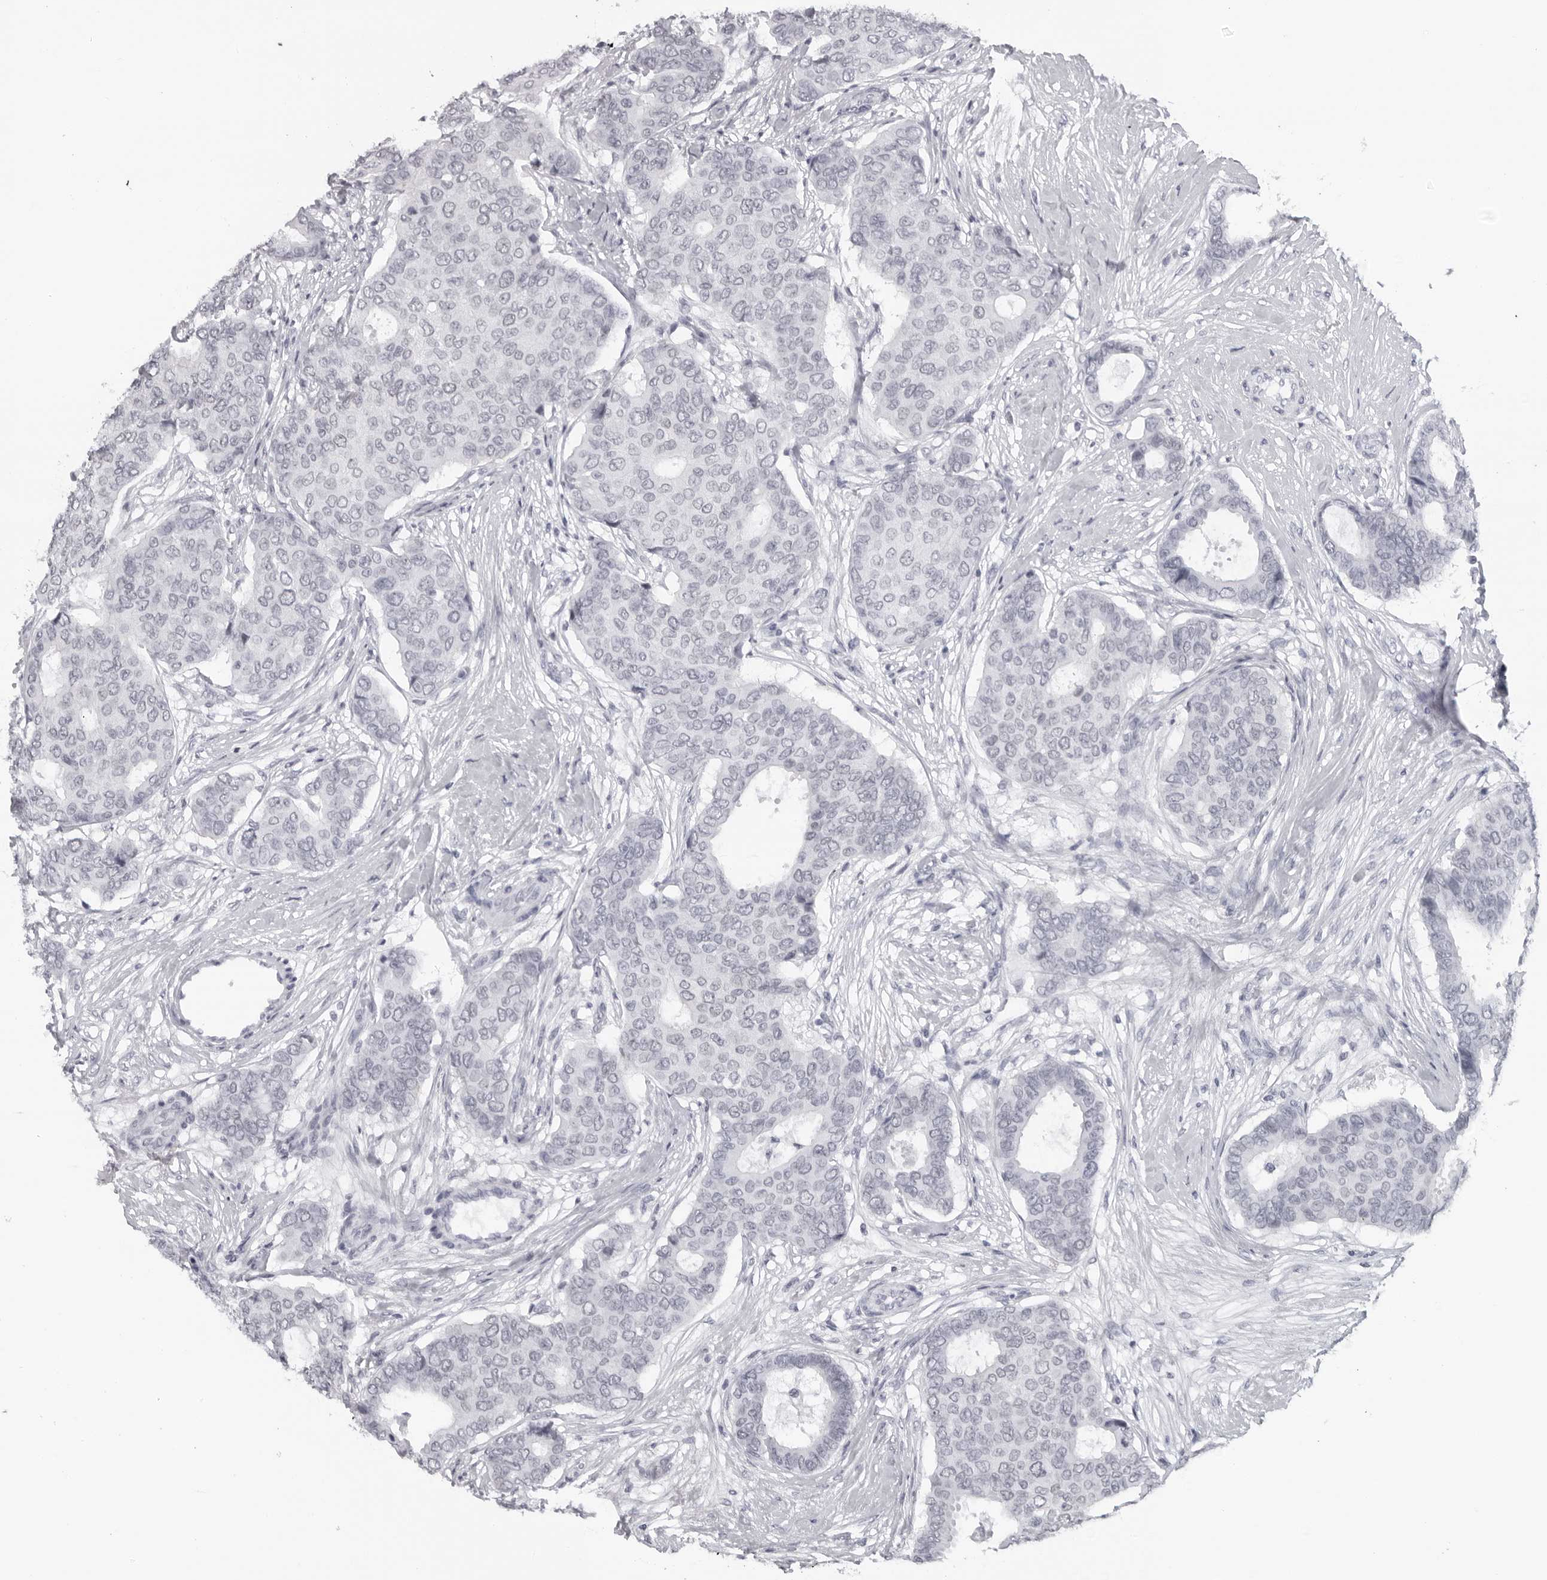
{"staining": {"intensity": "negative", "quantity": "none", "location": "none"}, "tissue": "breast cancer", "cell_type": "Tumor cells", "image_type": "cancer", "snomed": [{"axis": "morphology", "description": "Duct carcinoma"}, {"axis": "topography", "description": "Breast"}], "caption": "Immunohistochemistry image of neoplastic tissue: breast cancer stained with DAB (3,3'-diaminobenzidine) displays no significant protein expression in tumor cells.", "gene": "ESPN", "patient": {"sex": "female", "age": 75}}